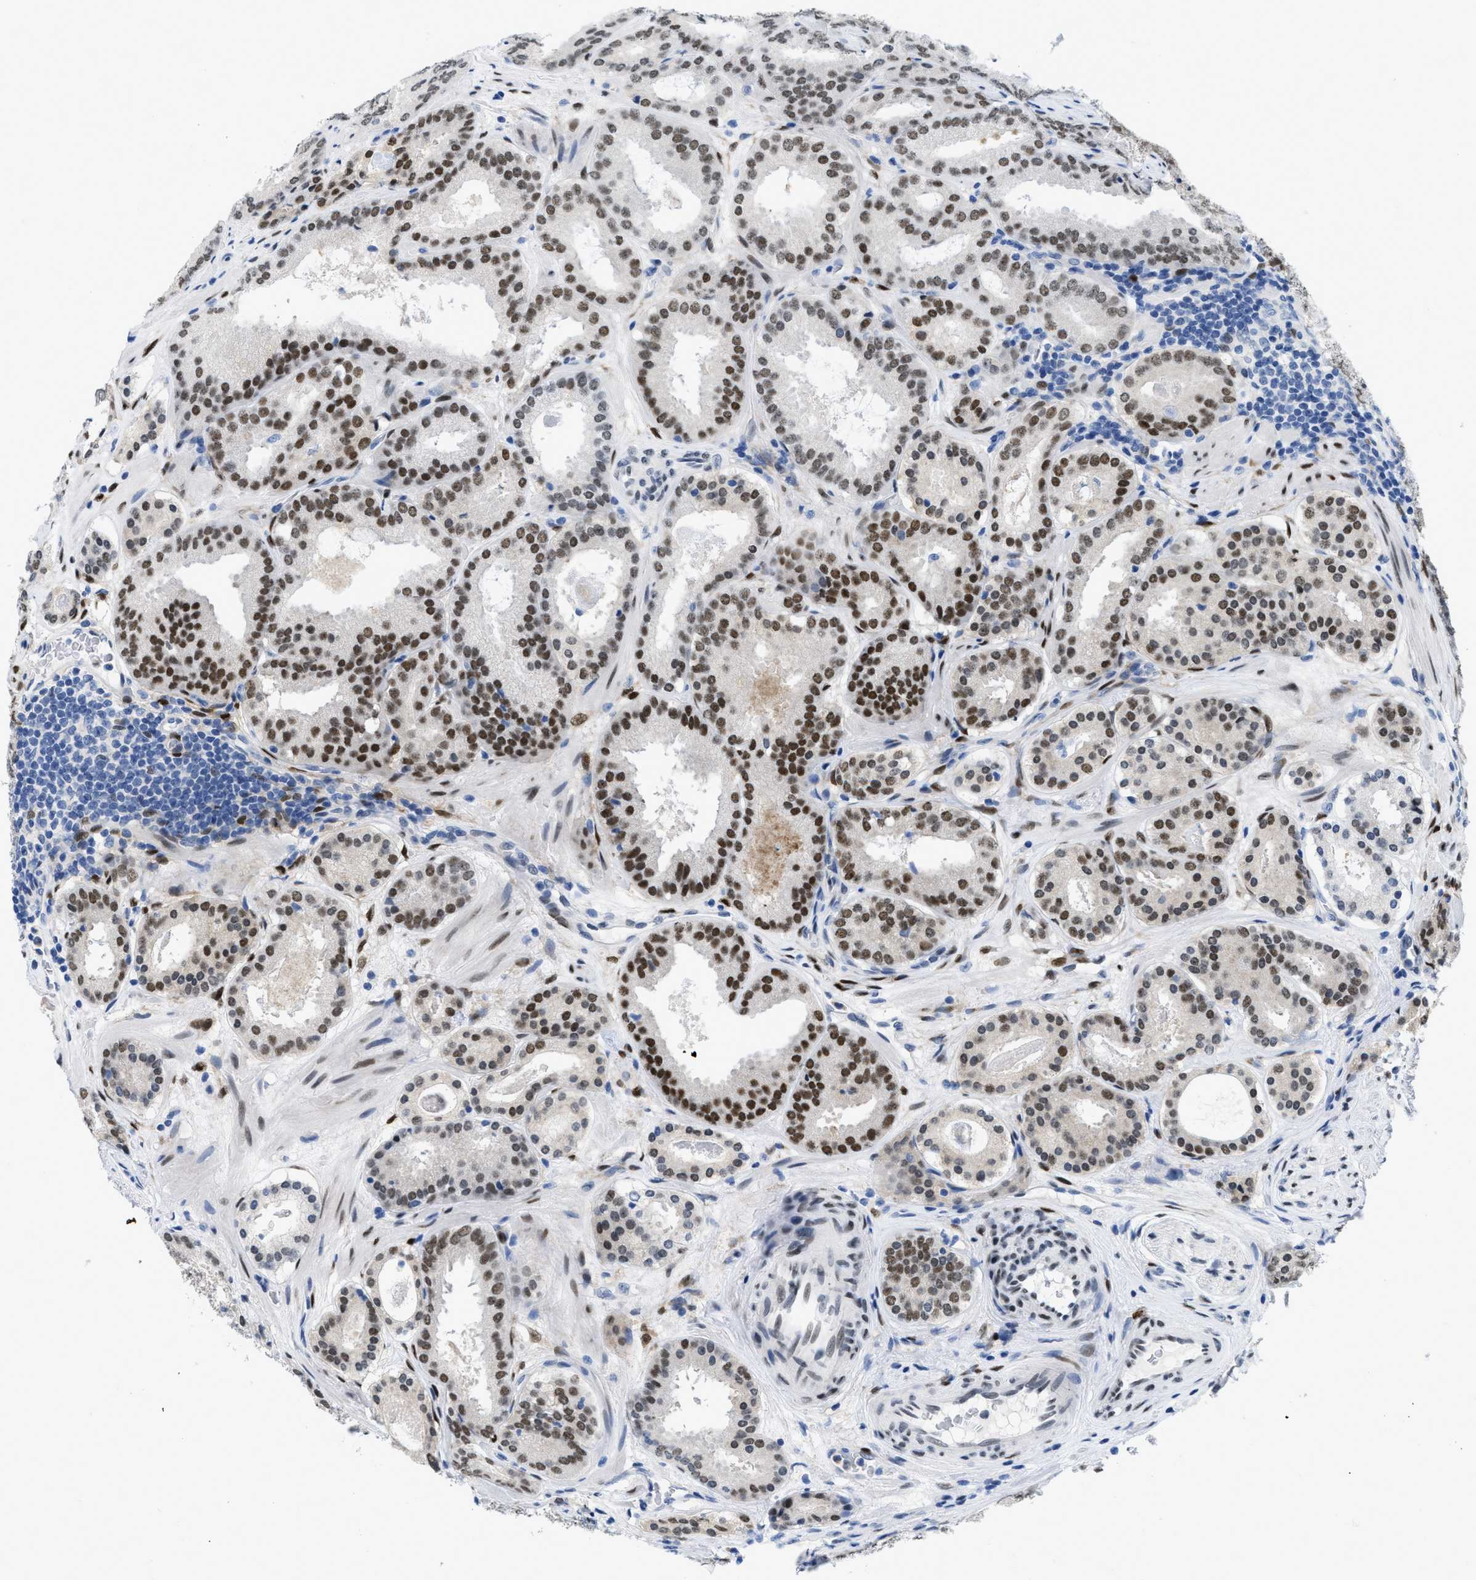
{"staining": {"intensity": "strong", "quantity": ">75%", "location": "nuclear"}, "tissue": "prostate cancer", "cell_type": "Tumor cells", "image_type": "cancer", "snomed": [{"axis": "morphology", "description": "Adenocarcinoma, Low grade"}, {"axis": "topography", "description": "Prostate"}], "caption": "High-magnification brightfield microscopy of prostate adenocarcinoma (low-grade) stained with DAB (brown) and counterstained with hematoxylin (blue). tumor cells exhibit strong nuclear staining is identified in about>75% of cells.", "gene": "NFIX", "patient": {"sex": "male", "age": 69}}